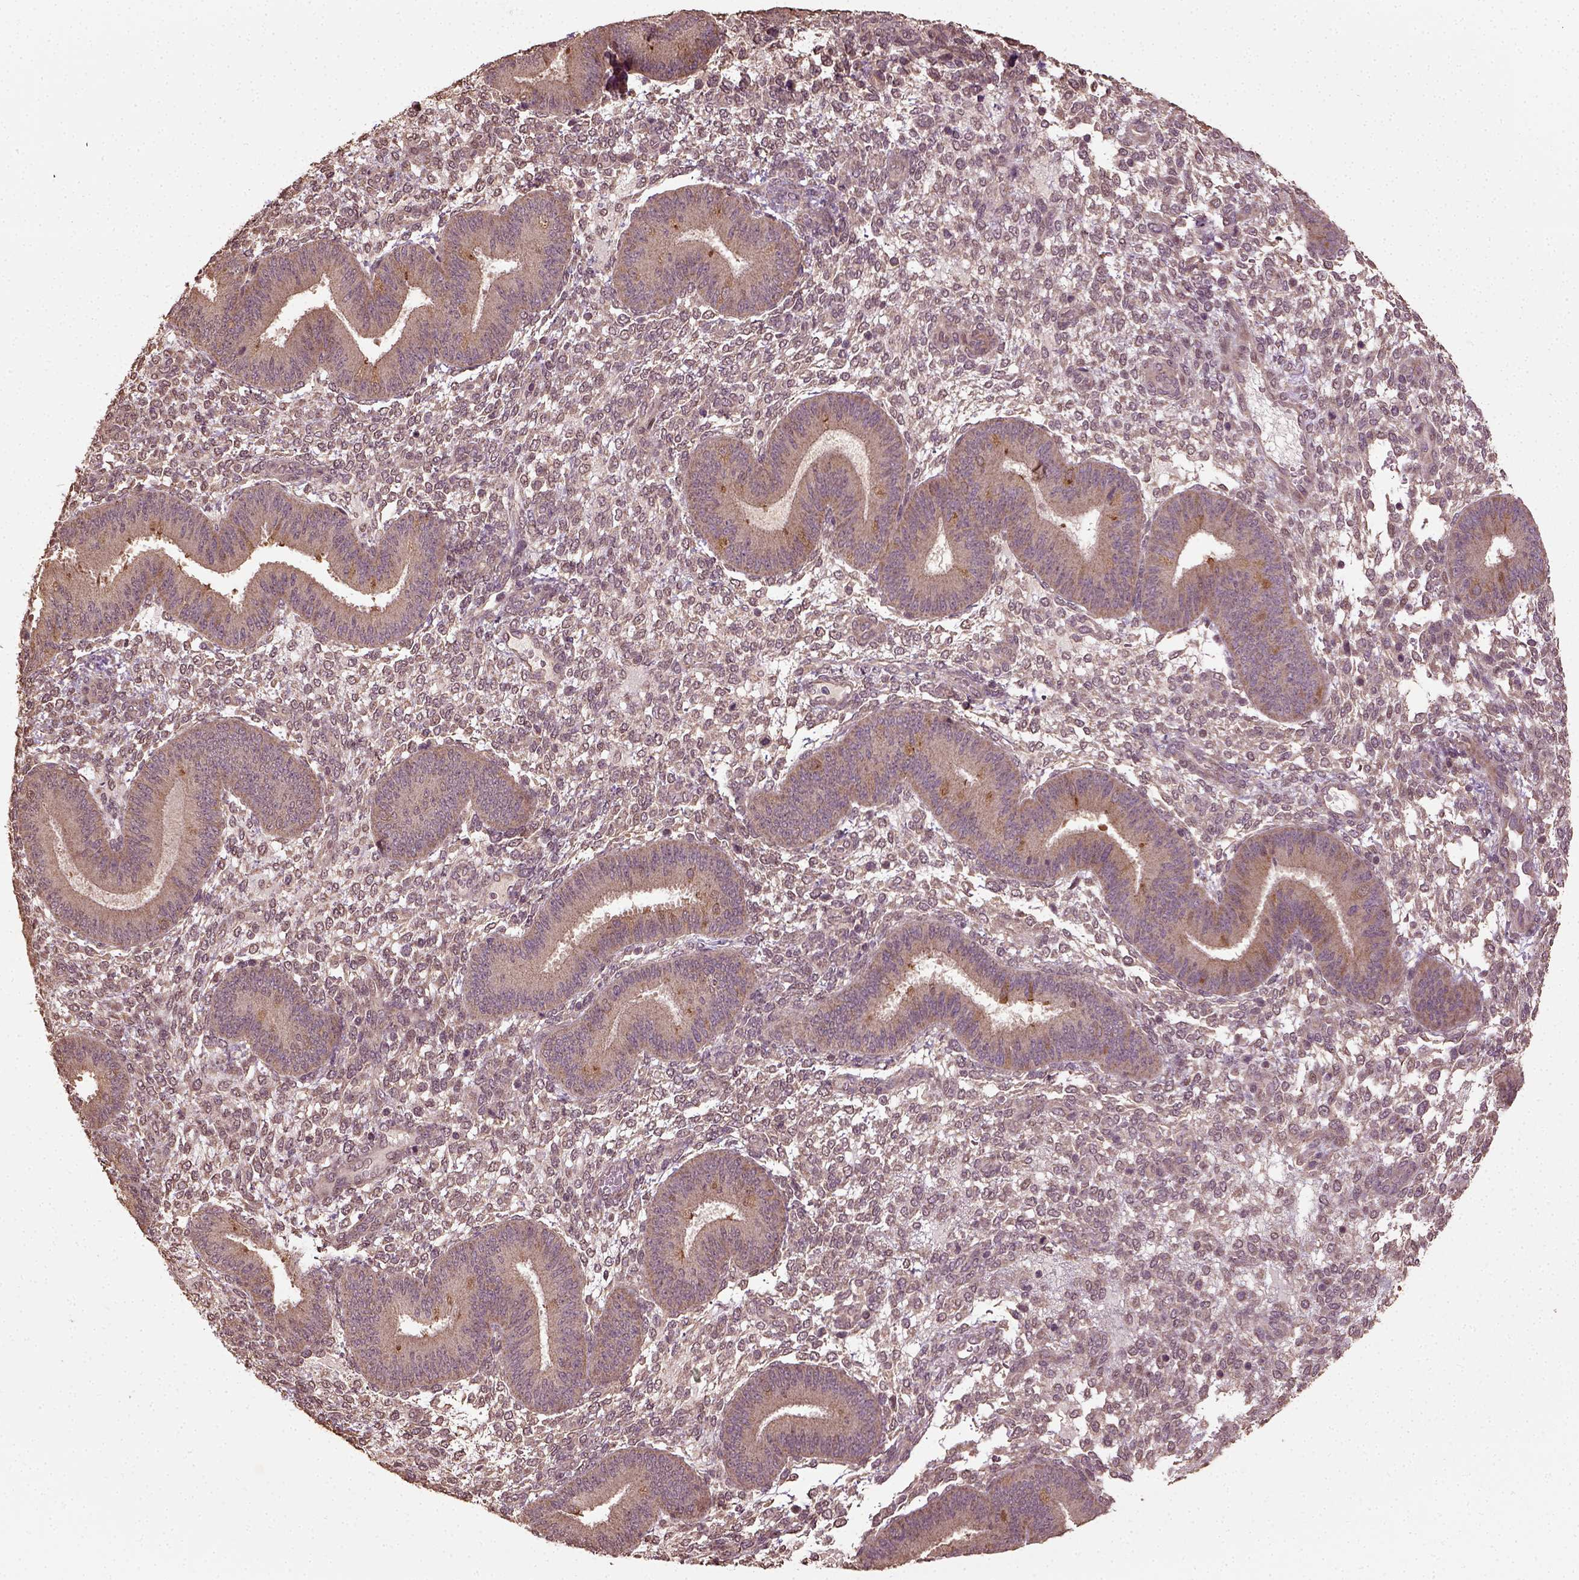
{"staining": {"intensity": "negative", "quantity": "none", "location": "none"}, "tissue": "endometrium", "cell_type": "Cells in endometrial stroma", "image_type": "normal", "snomed": [{"axis": "morphology", "description": "Normal tissue, NOS"}, {"axis": "topography", "description": "Endometrium"}], "caption": "This is an immunohistochemistry photomicrograph of unremarkable endometrium. There is no staining in cells in endometrial stroma.", "gene": "ERV3", "patient": {"sex": "female", "age": 39}}